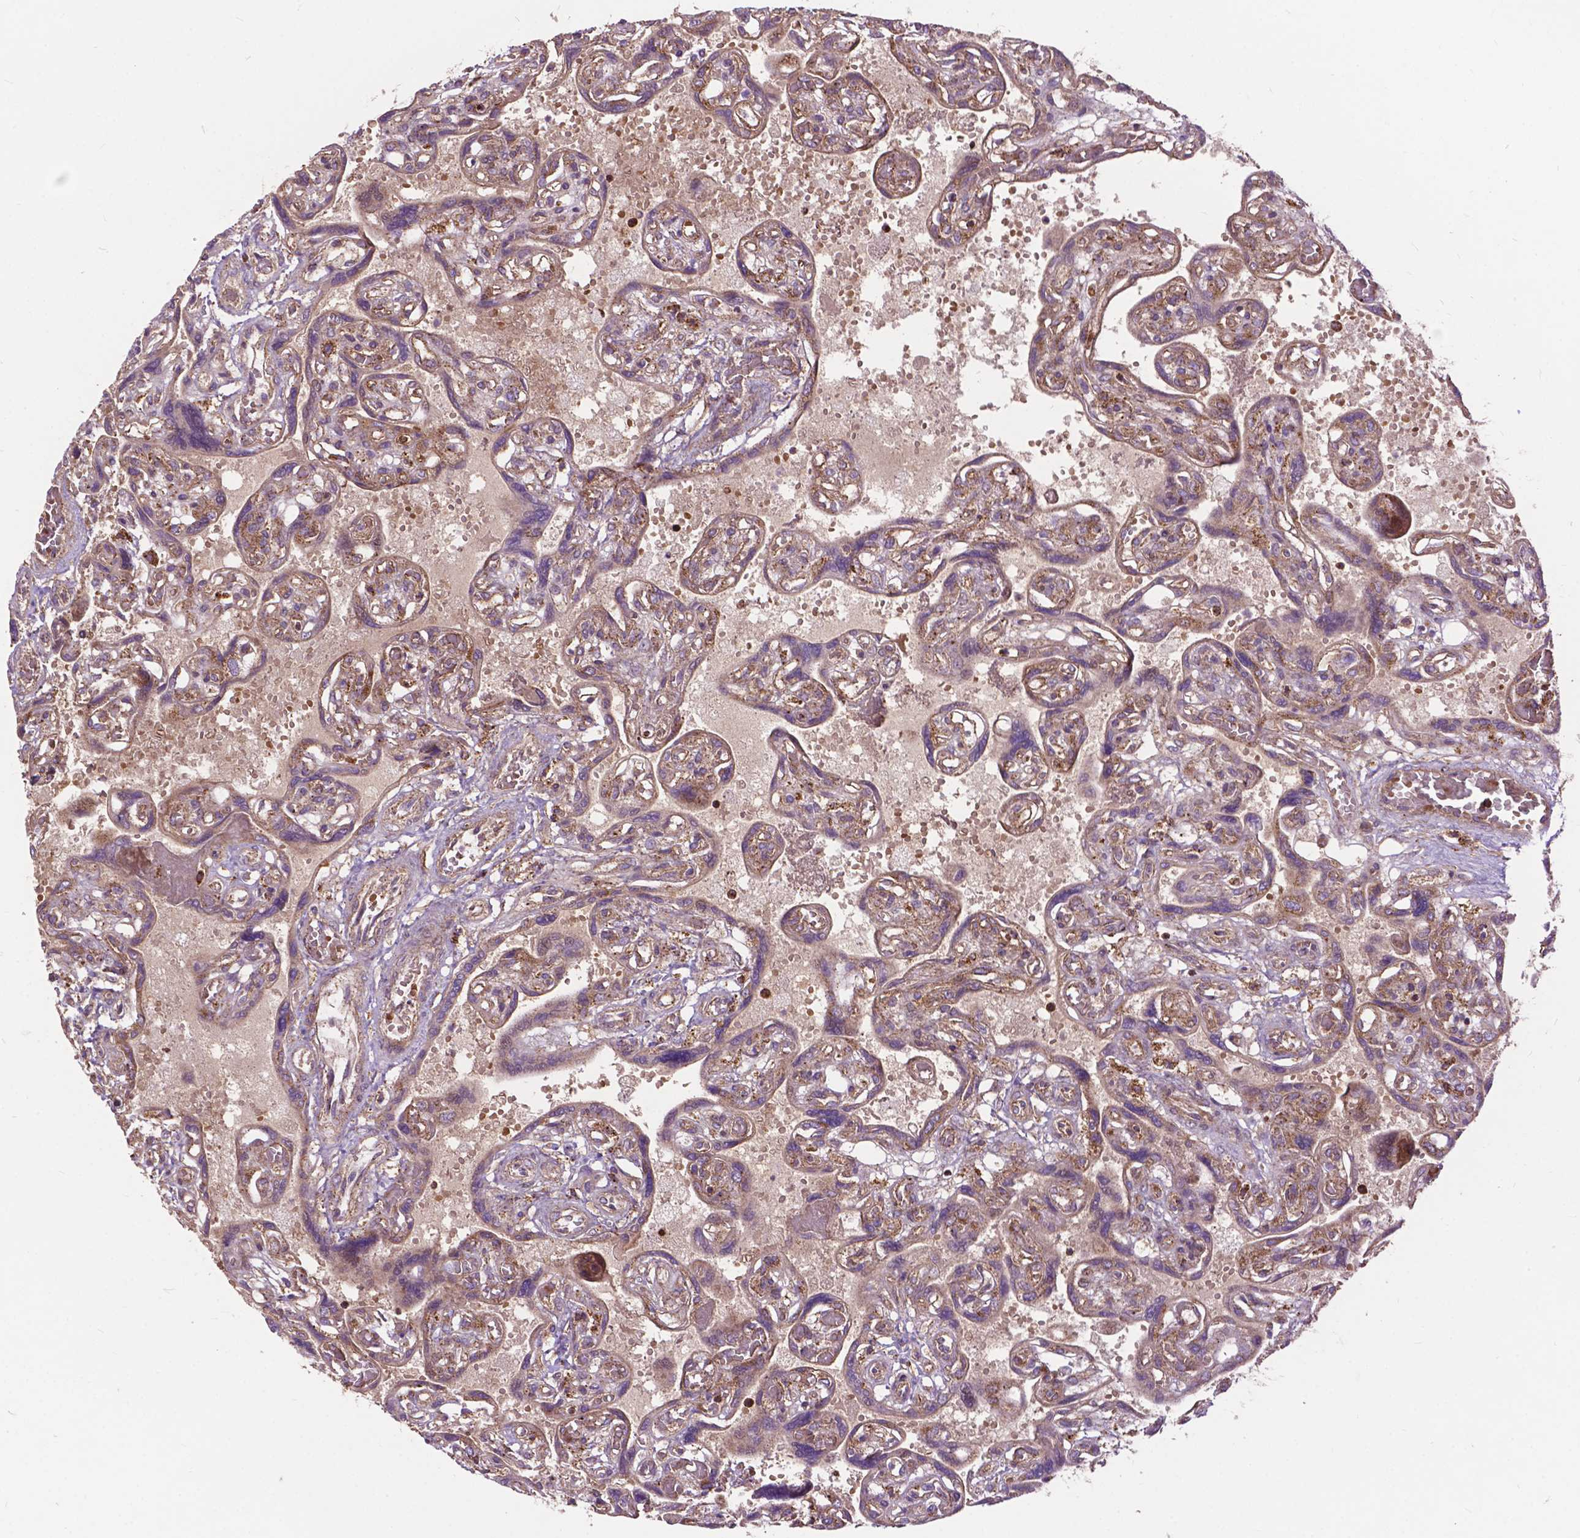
{"staining": {"intensity": "moderate", "quantity": ">75%", "location": "cytoplasmic/membranous,nuclear"}, "tissue": "placenta", "cell_type": "Decidual cells", "image_type": "normal", "snomed": [{"axis": "morphology", "description": "Normal tissue, NOS"}, {"axis": "topography", "description": "Placenta"}], "caption": "A high-resolution micrograph shows immunohistochemistry (IHC) staining of benign placenta, which exhibits moderate cytoplasmic/membranous,nuclear expression in approximately >75% of decidual cells. The staining is performed using DAB (3,3'-diaminobenzidine) brown chromogen to label protein expression. The nuclei are counter-stained blue using hematoxylin.", "gene": "CHMP4A", "patient": {"sex": "female", "age": 32}}